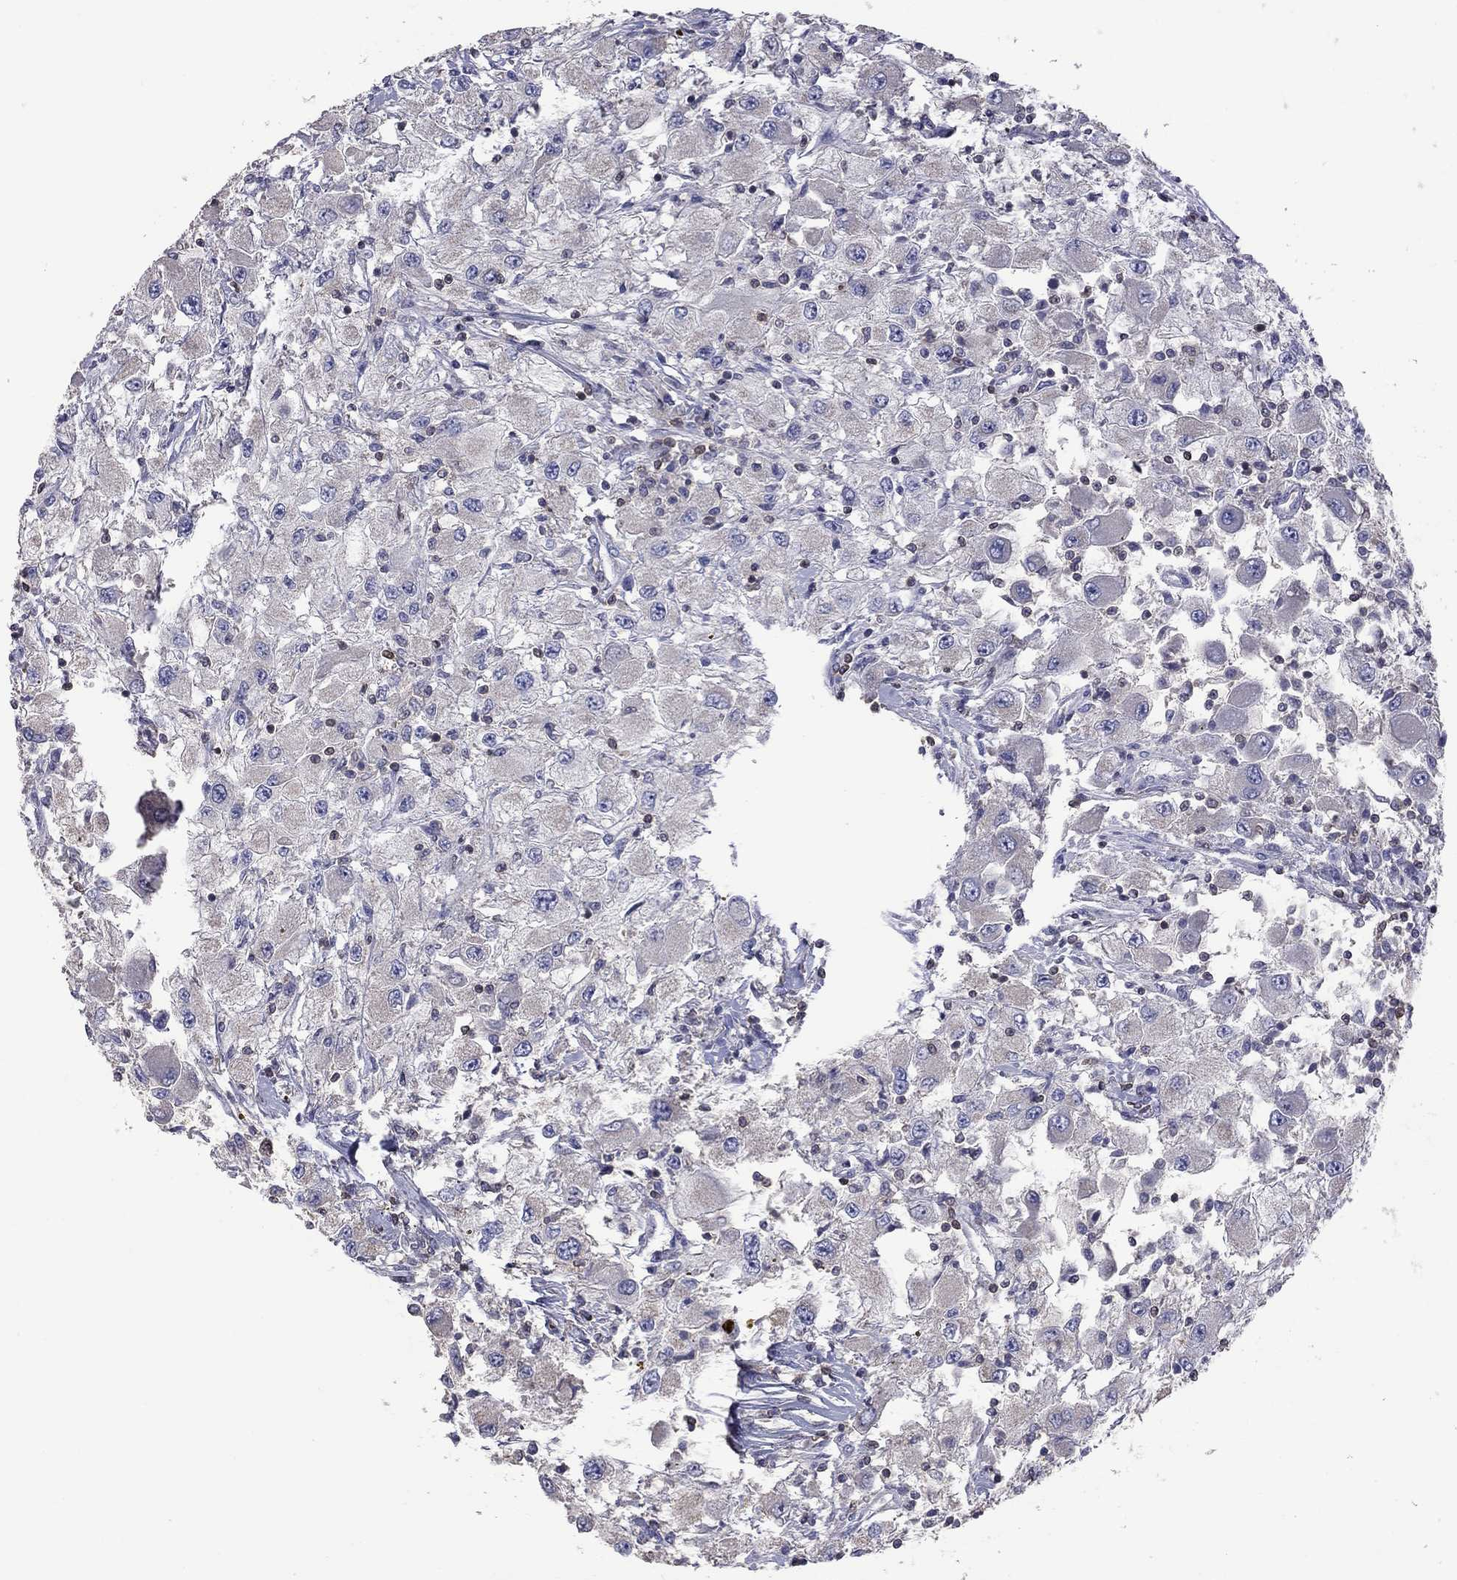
{"staining": {"intensity": "negative", "quantity": "none", "location": "none"}, "tissue": "renal cancer", "cell_type": "Tumor cells", "image_type": "cancer", "snomed": [{"axis": "morphology", "description": "Adenocarcinoma, NOS"}, {"axis": "topography", "description": "Kidney"}], "caption": "Micrograph shows no protein positivity in tumor cells of renal adenocarcinoma tissue. Nuclei are stained in blue.", "gene": "IPCEF1", "patient": {"sex": "female", "age": 67}}